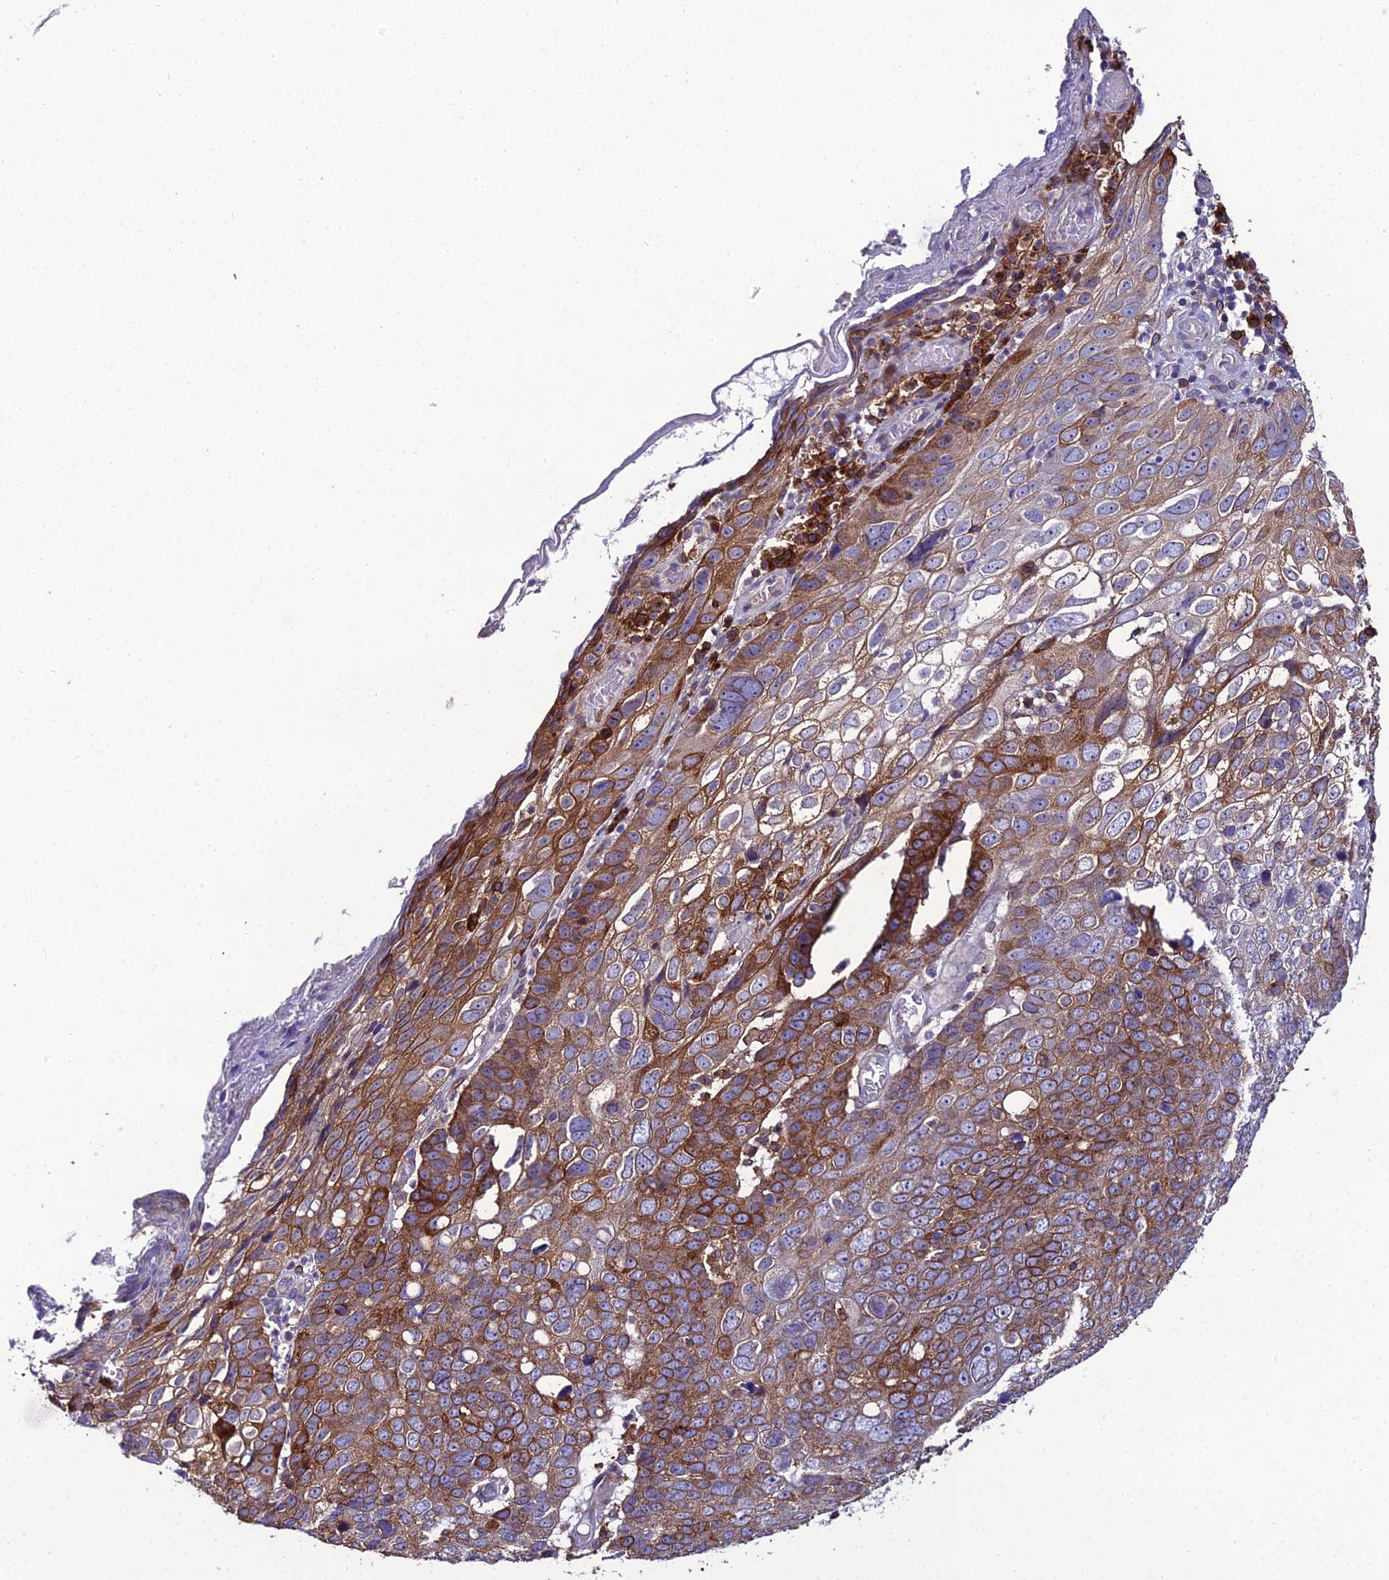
{"staining": {"intensity": "moderate", "quantity": ">75%", "location": "cytoplasmic/membranous"}, "tissue": "skin cancer", "cell_type": "Tumor cells", "image_type": "cancer", "snomed": [{"axis": "morphology", "description": "Squamous cell carcinoma, NOS"}, {"axis": "topography", "description": "Skin"}], "caption": "Immunohistochemical staining of skin squamous cell carcinoma shows moderate cytoplasmic/membranous protein staining in about >75% of tumor cells.", "gene": "DDX19A", "patient": {"sex": "male", "age": 71}}